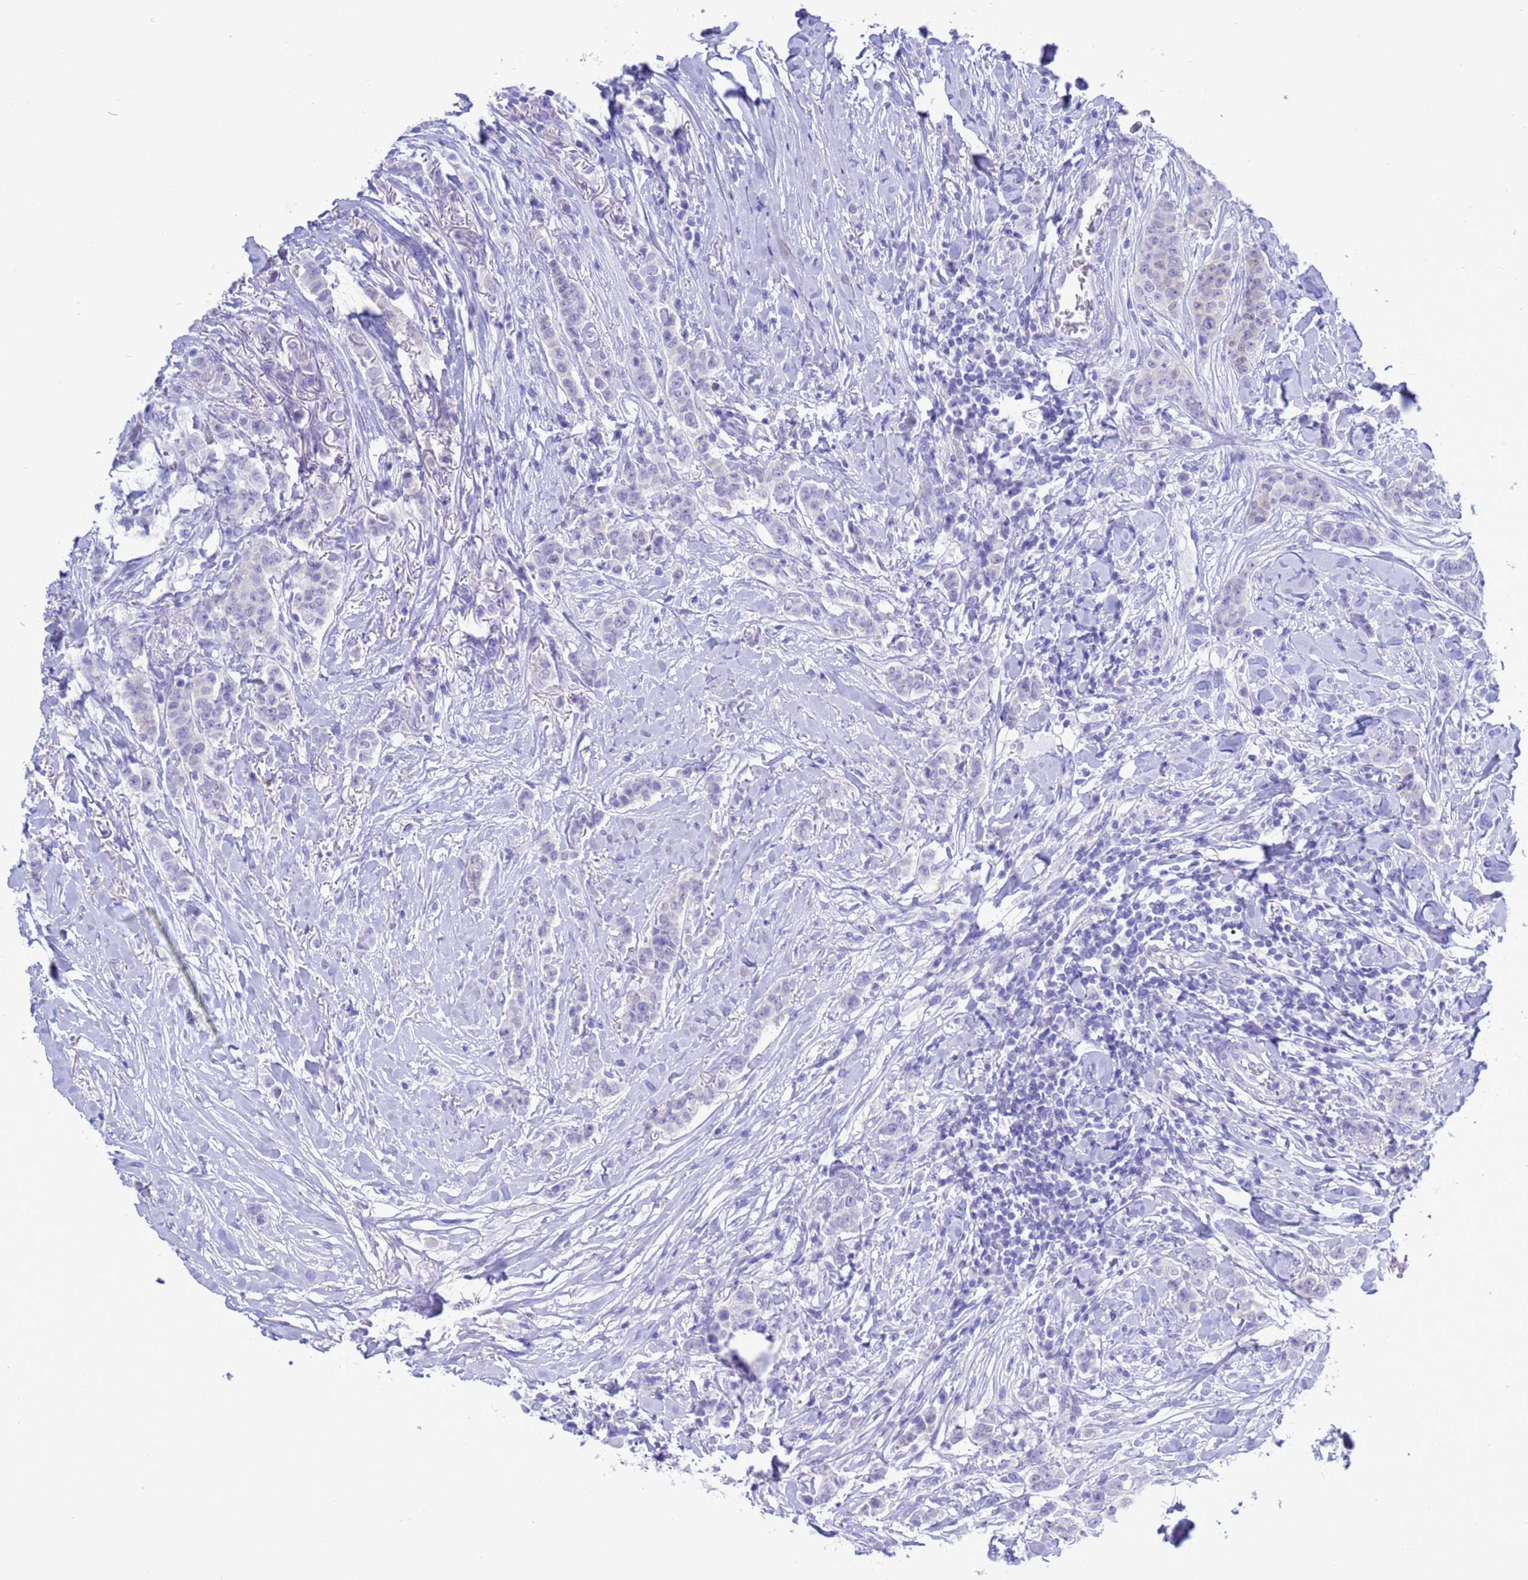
{"staining": {"intensity": "negative", "quantity": "none", "location": "none"}, "tissue": "breast cancer", "cell_type": "Tumor cells", "image_type": "cancer", "snomed": [{"axis": "morphology", "description": "Duct carcinoma"}, {"axis": "topography", "description": "Breast"}], "caption": "This is an immunohistochemistry (IHC) micrograph of breast invasive ductal carcinoma. There is no positivity in tumor cells.", "gene": "GSTM1", "patient": {"sex": "female", "age": 40}}